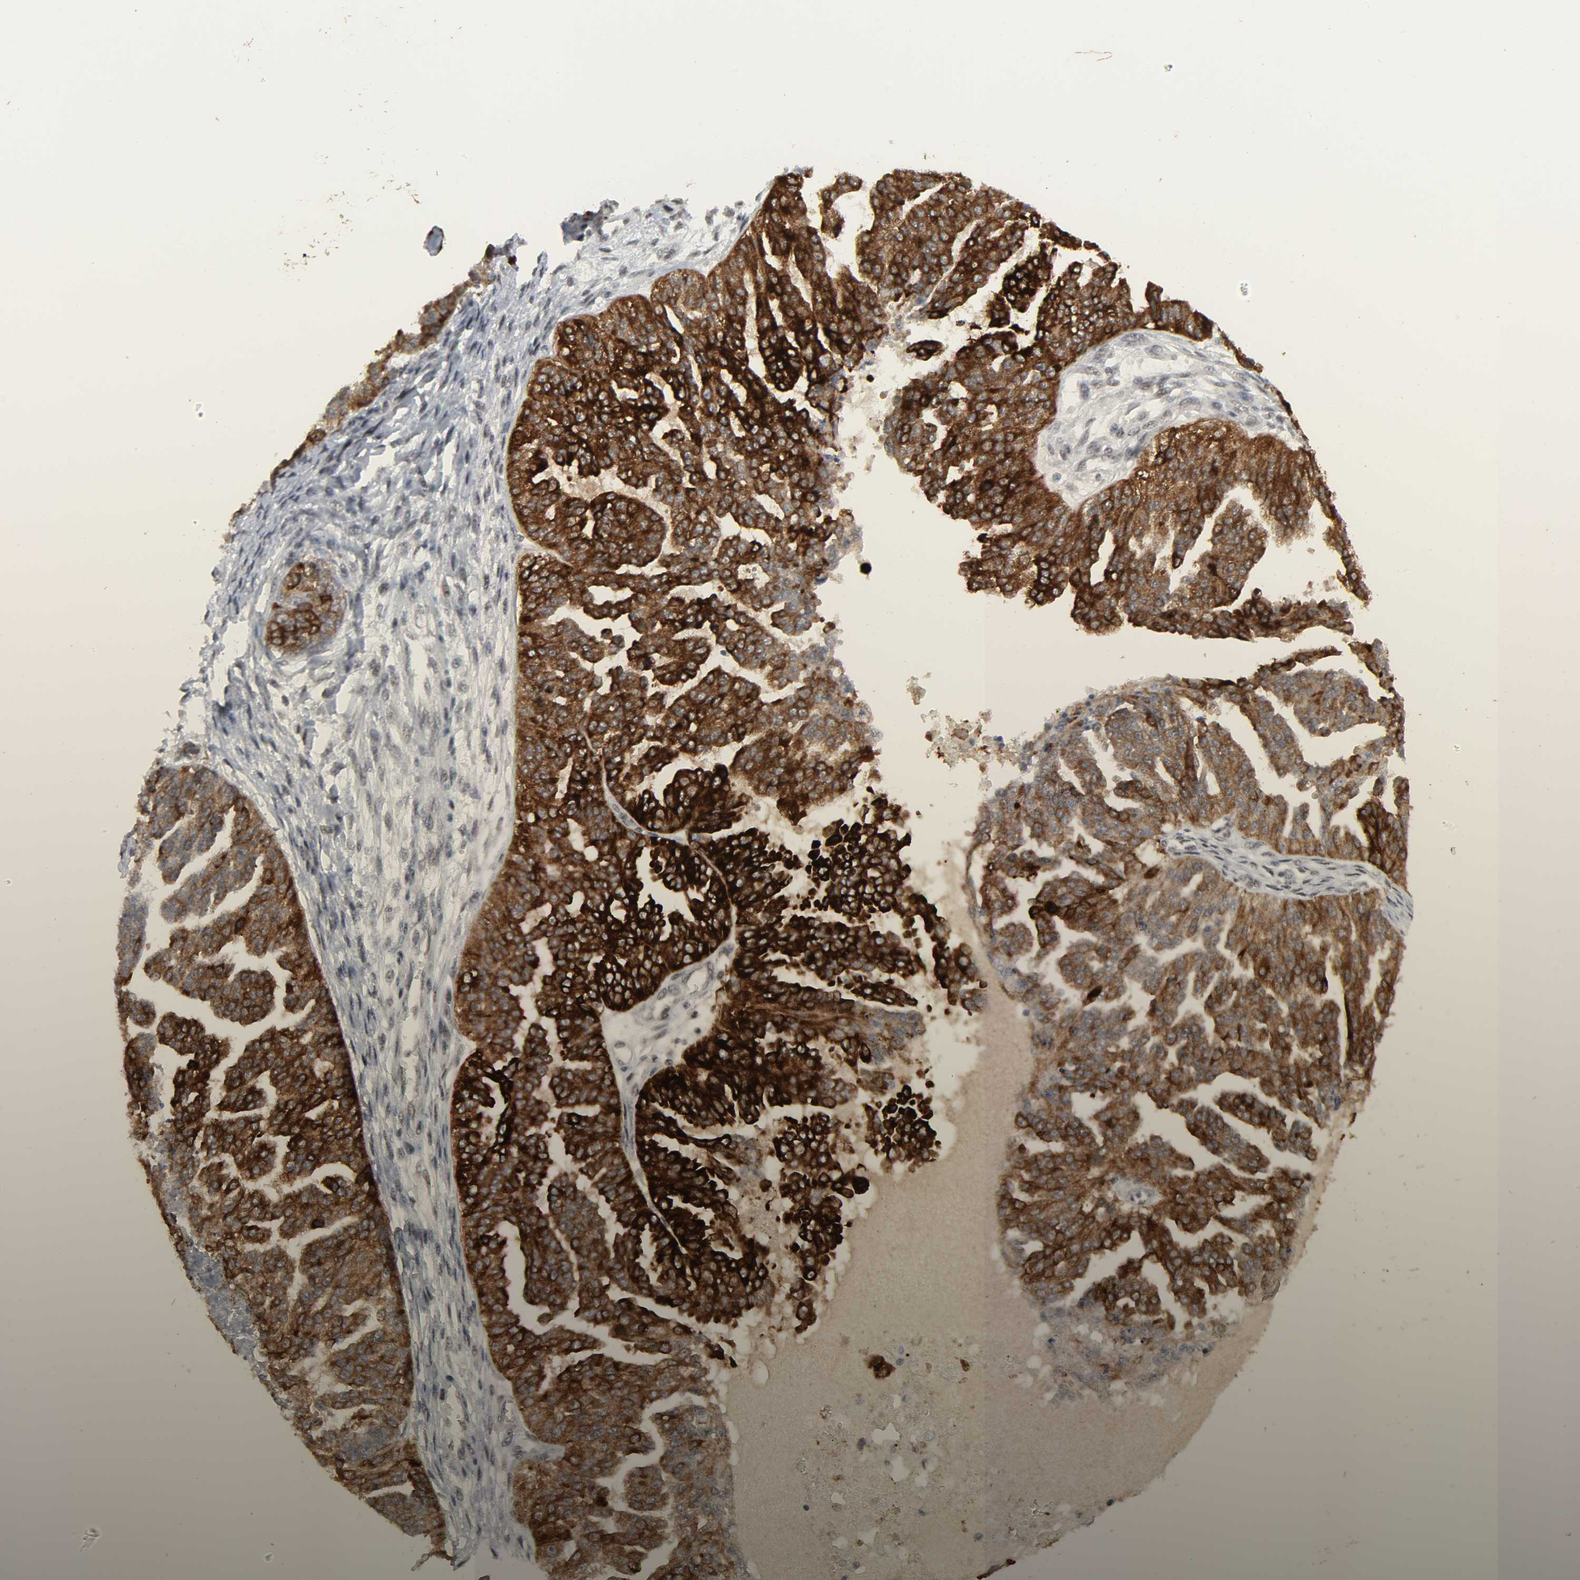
{"staining": {"intensity": "strong", "quantity": ">75%", "location": "cytoplasmic/membranous"}, "tissue": "ovarian cancer", "cell_type": "Tumor cells", "image_type": "cancer", "snomed": [{"axis": "morphology", "description": "Cystadenocarcinoma, serous, NOS"}, {"axis": "topography", "description": "Ovary"}], "caption": "DAB (3,3'-diaminobenzidine) immunohistochemical staining of human ovarian serous cystadenocarcinoma displays strong cytoplasmic/membranous protein expression in about >75% of tumor cells.", "gene": "MUC1", "patient": {"sex": "female", "age": 58}}